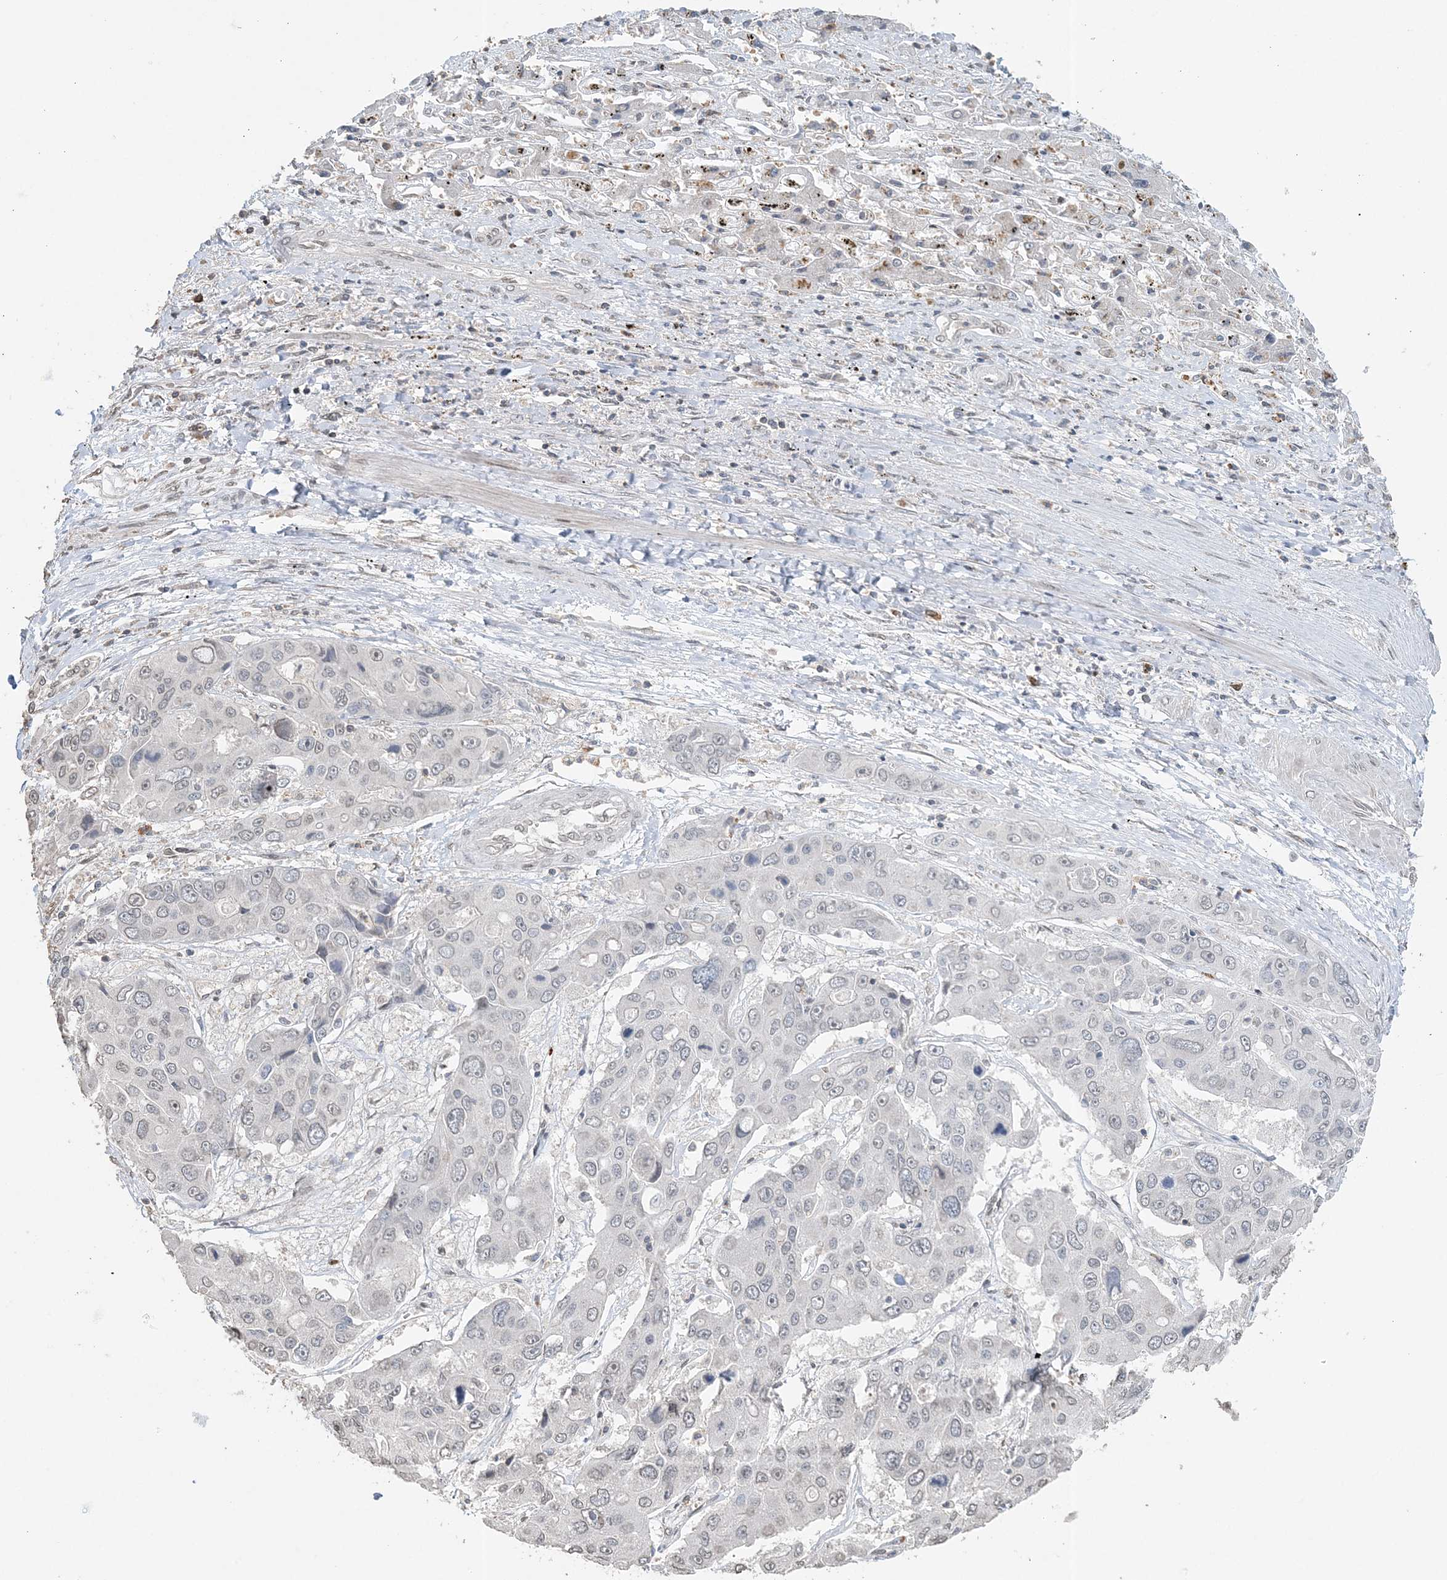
{"staining": {"intensity": "negative", "quantity": "none", "location": "none"}, "tissue": "liver cancer", "cell_type": "Tumor cells", "image_type": "cancer", "snomed": [{"axis": "morphology", "description": "Cholangiocarcinoma"}, {"axis": "topography", "description": "Liver"}], "caption": "This is an IHC micrograph of human liver cancer. There is no staining in tumor cells.", "gene": "FAM110A", "patient": {"sex": "male", "age": 67}}